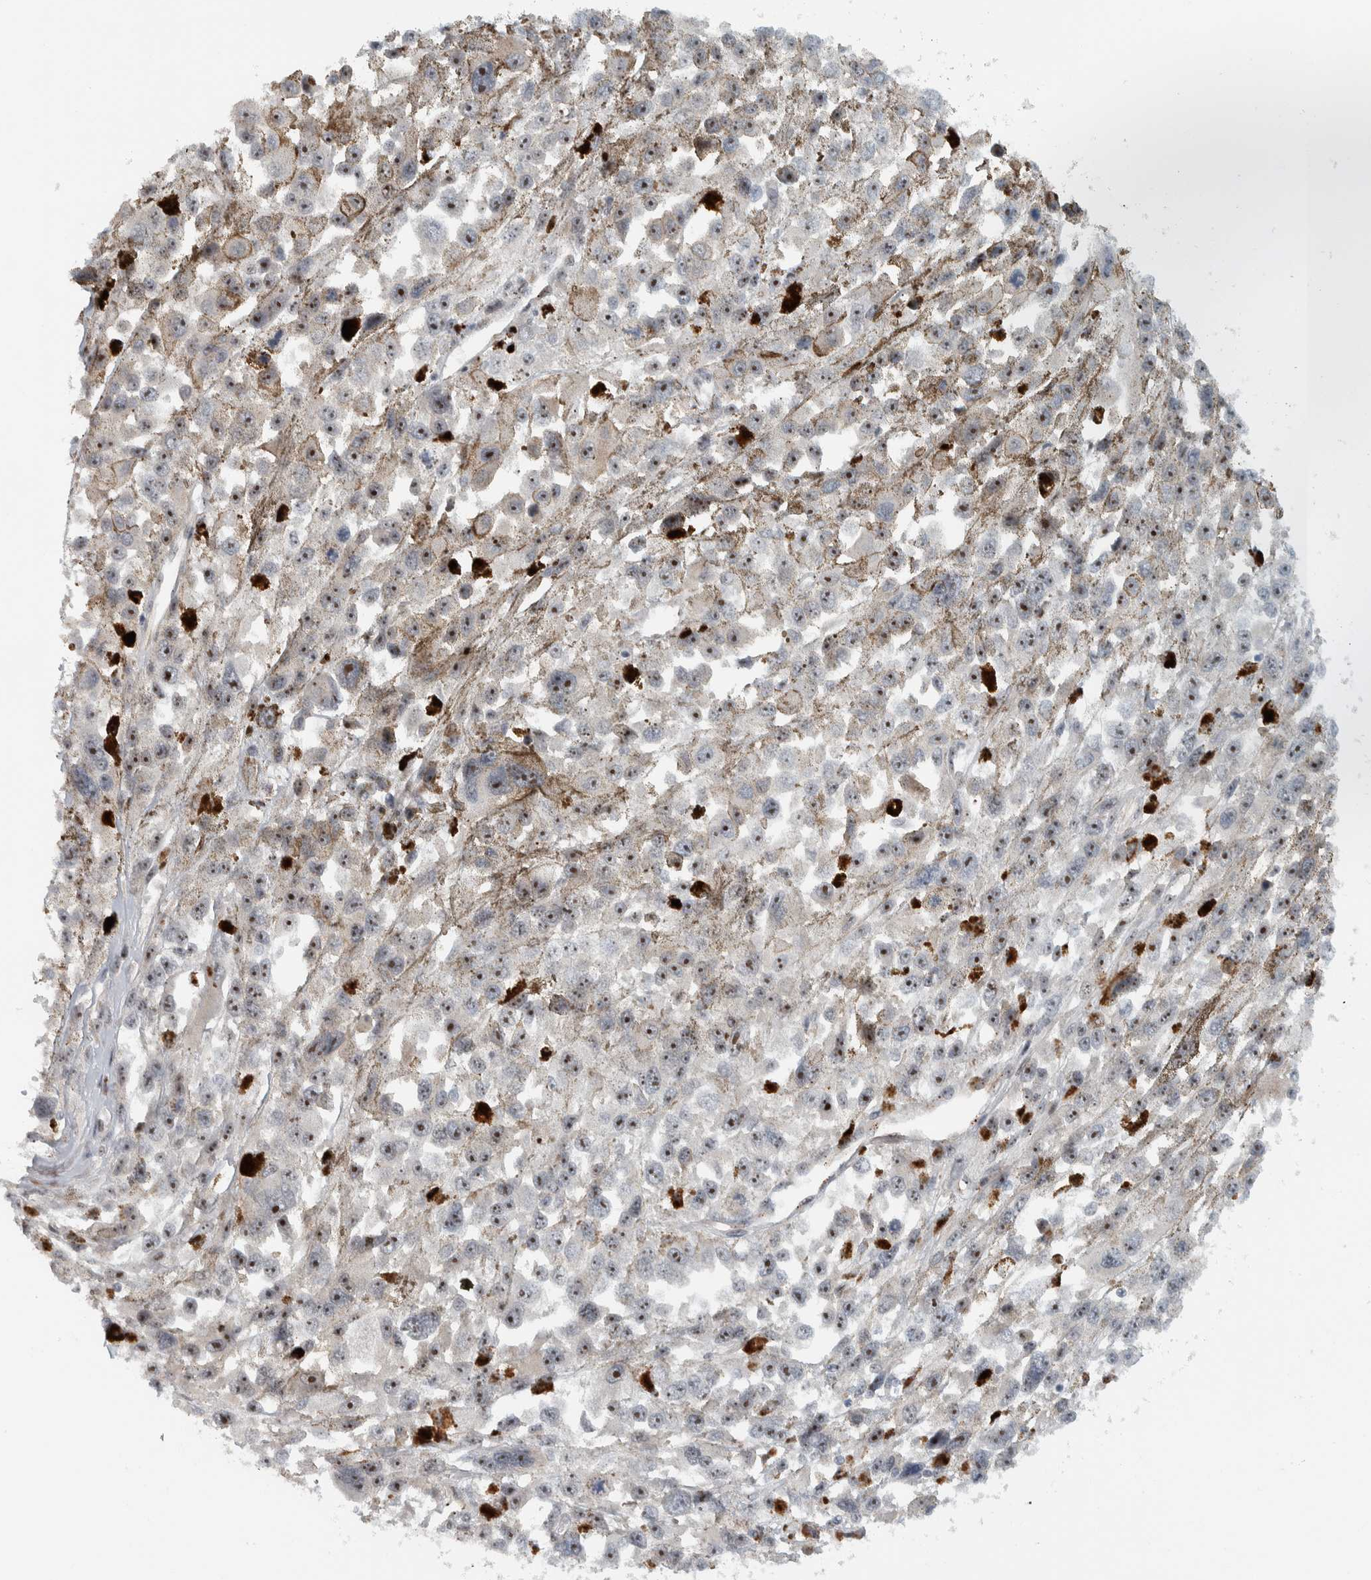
{"staining": {"intensity": "moderate", "quantity": ">75%", "location": "nuclear"}, "tissue": "melanoma", "cell_type": "Tumor cells", "image_type": "cancer", "snomed": [{"axis": "morphology", "description": "Malignant melanoma, Metastatic site"}, {"axis": "topography", "description": "Lymph node"}], "caption": "The histopathology image demonstrates immunohistochemical staining of melanoma. There is moderate nuclear staining is present in approximately >75% of tumor cells.", "gene": "ZFP91", "patient": {"sex": "male", "age": 59}}